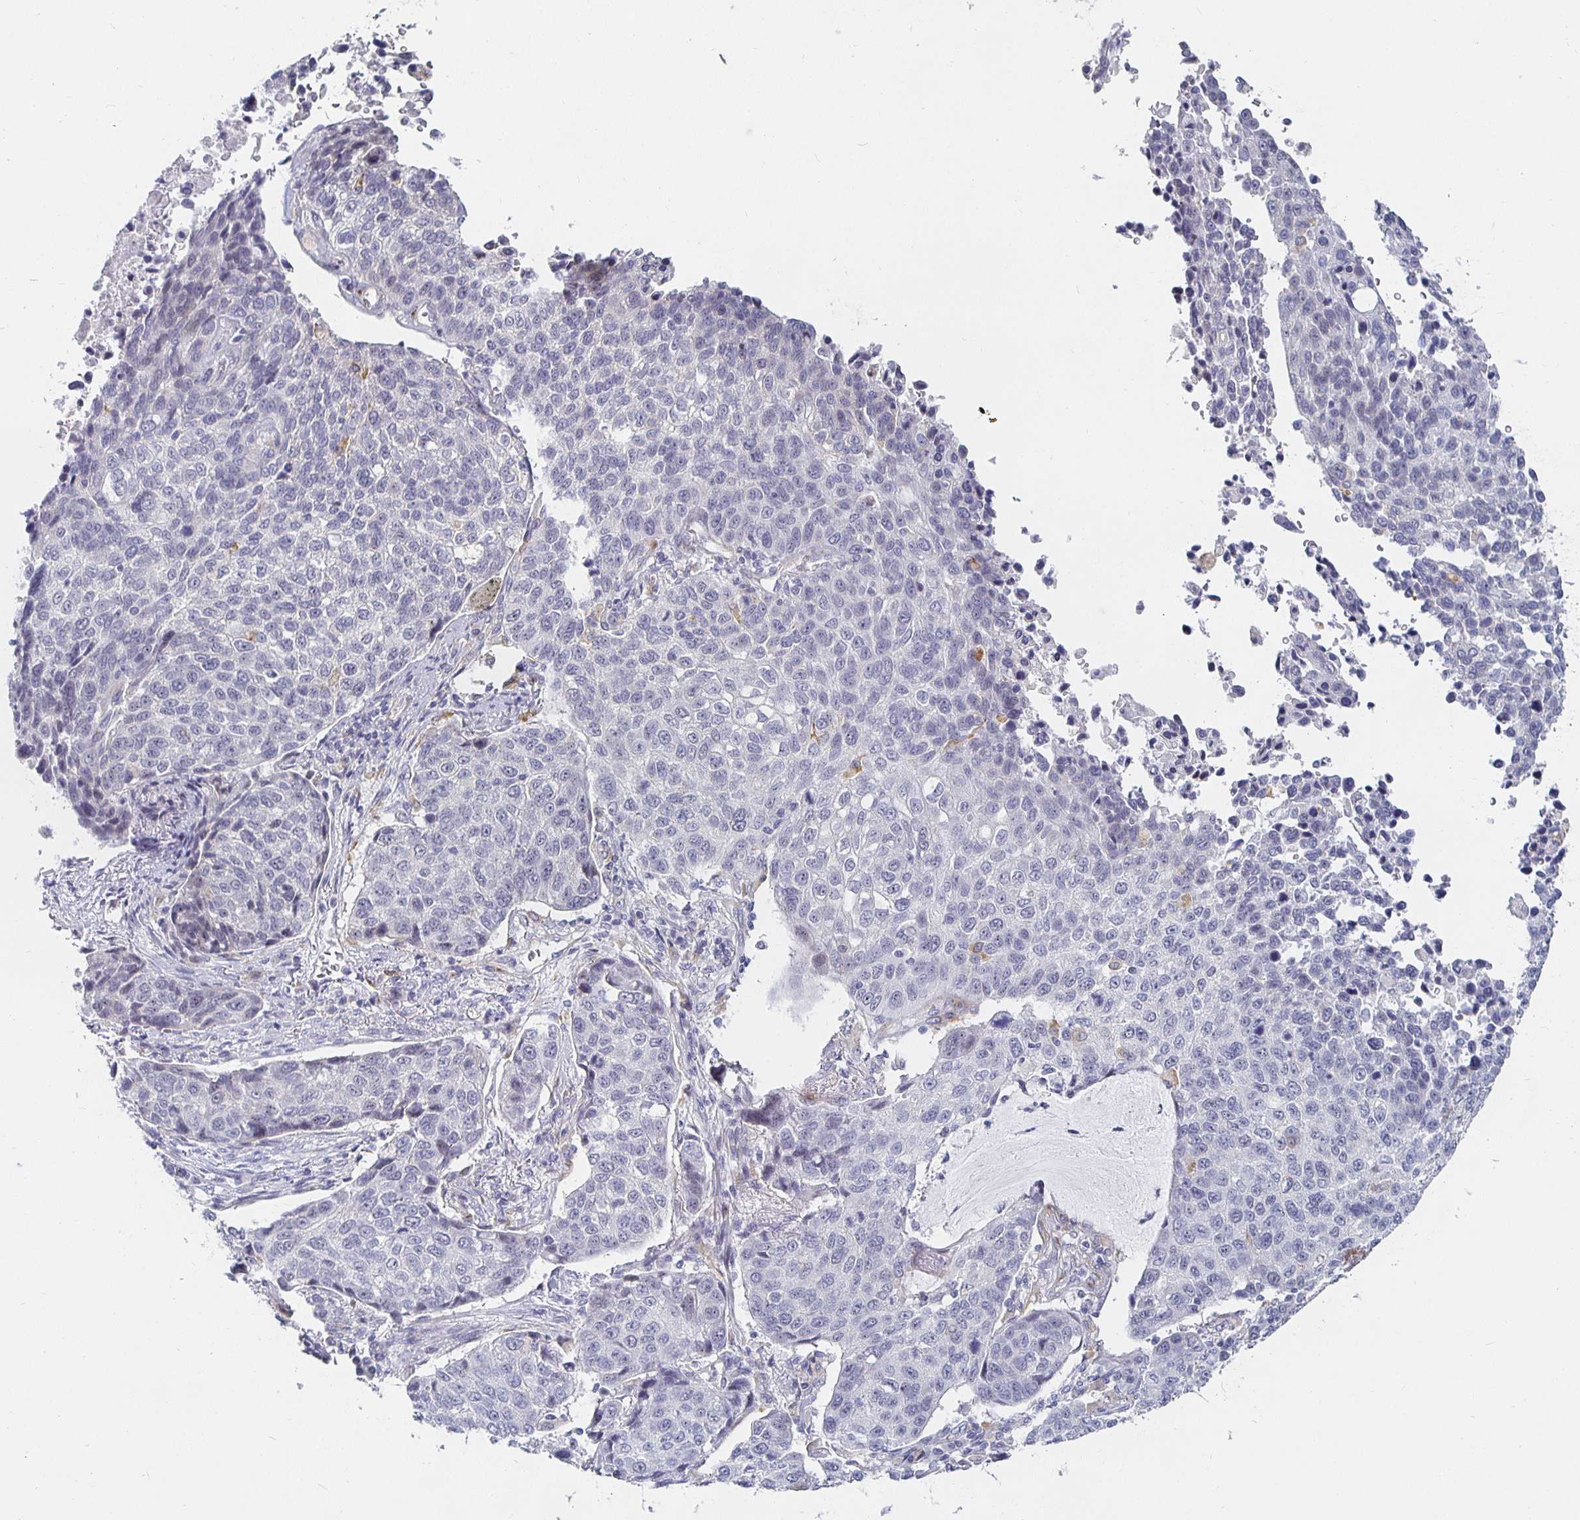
{"staining": {"intensity": "negative", "quantity": "none", "location": "none"}, "tissue": "lung cancer", "cell_type": "Tumor cells", "image_type": "cancer", "snomed": [{"axis": "morphology", "description": "Squamous cell carcinoma, NOS"}, {"axis": "topography", "description": "Lymph node"}, {"axis": "topography", "description": "Lung"}], "caption": "An immunohistochemistry (IHC) histopathology image of lung cancer is shown. There is no staining in tumor cells of lung cancer. The staining is performed using DAB (3,3'-diaminobenzidine) brown chromogen with nuclei counter-stained in using hematoxylin.", "gene": "S100G", "patient": {"sex": "male", "age": 61}}